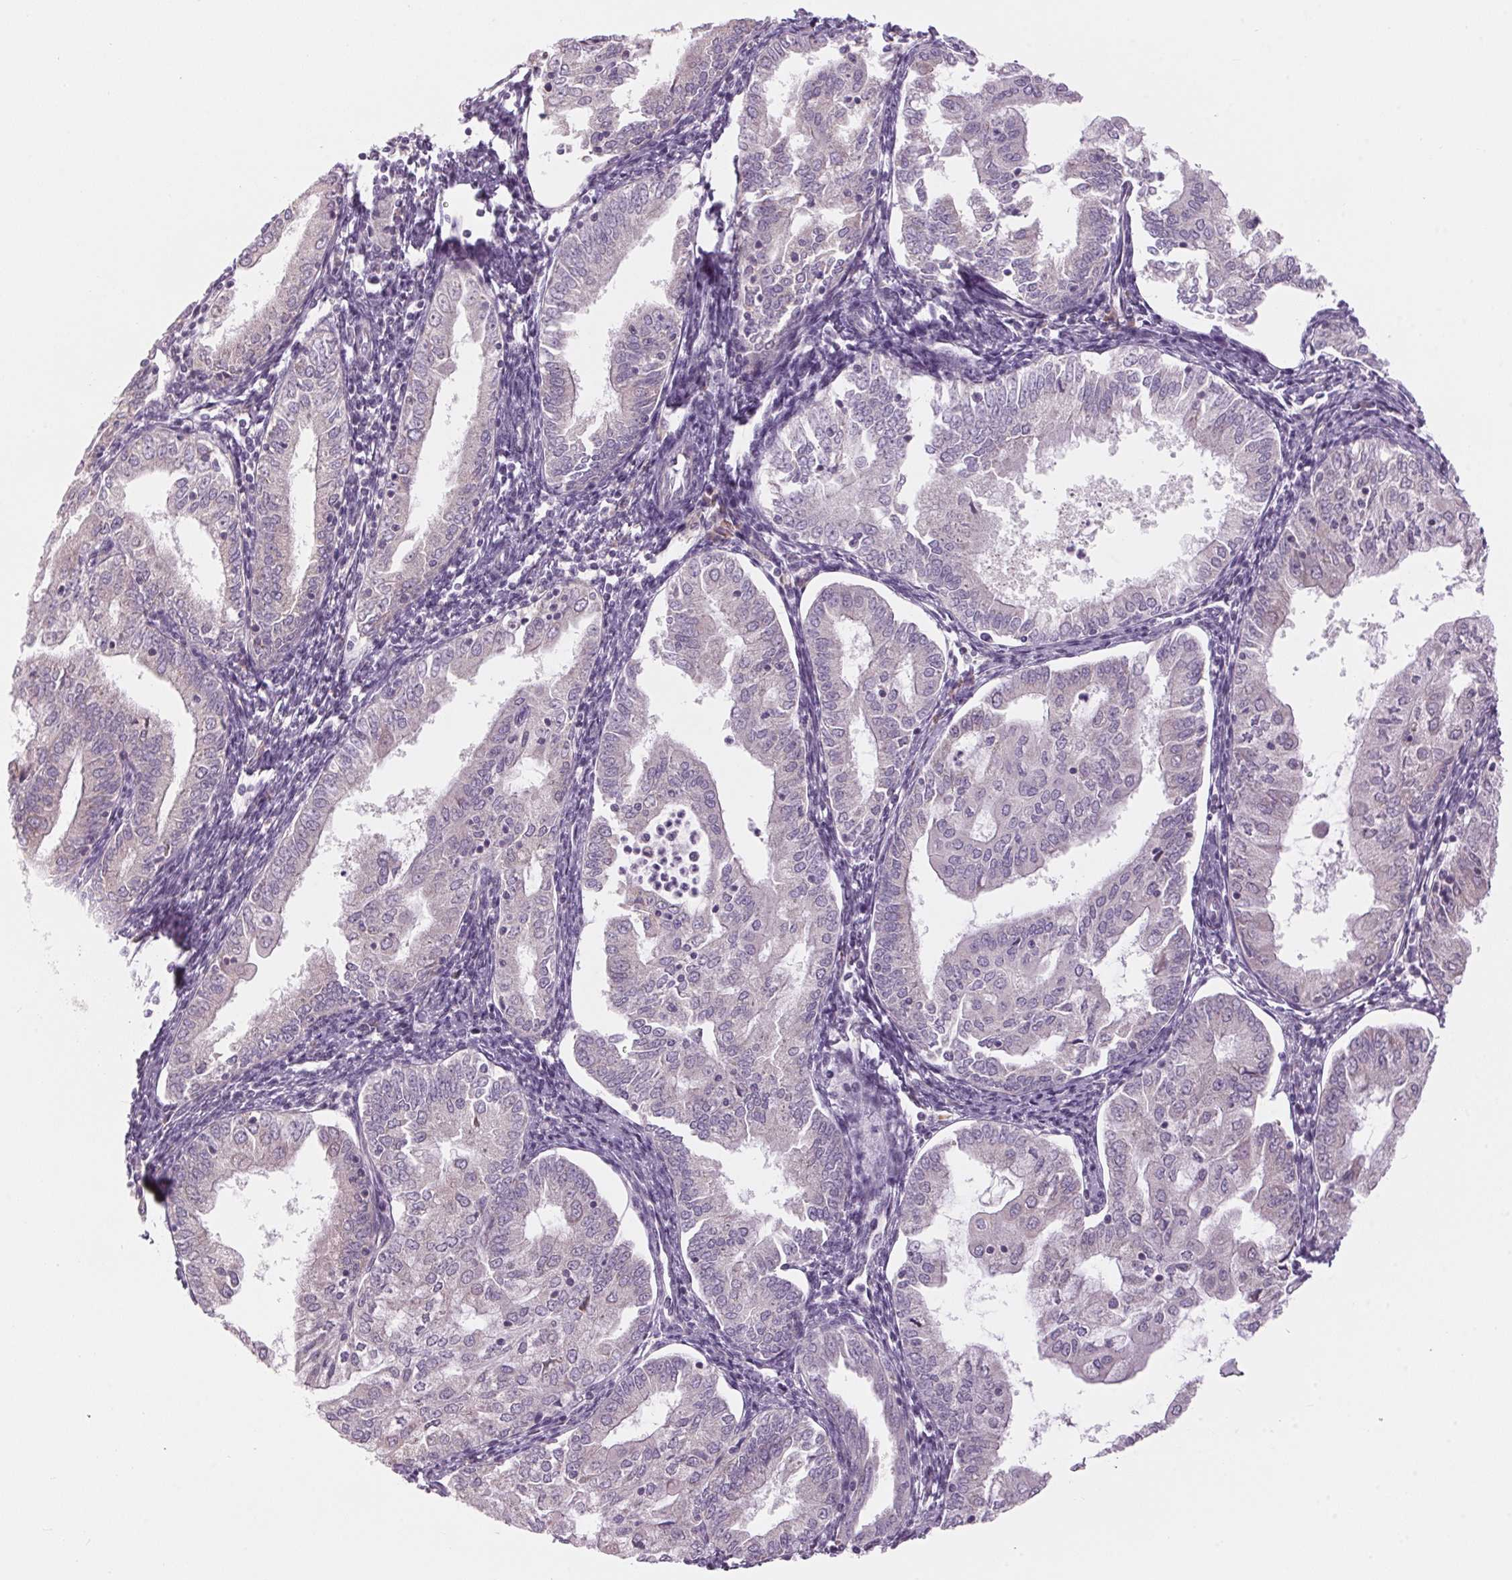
{"staining": {"intensity": "negative", "quantity": "none", "location": "none"}, "tissue": "endometrial cancer", "cell_type": "Tumor cells", "image_type": "cancer", "snomed": [{"axis": "morphology", "description": "Adenocarcinoma, NOS"}, {"axis": "topography", "description": "Endometrium"}], "caption": "The micrograph demonstrates no staining of tumor cells in endometrial cancer (adenocarcinoma).", "gene": "GNMT", "patient": {"sex": "female", "age": 55}}